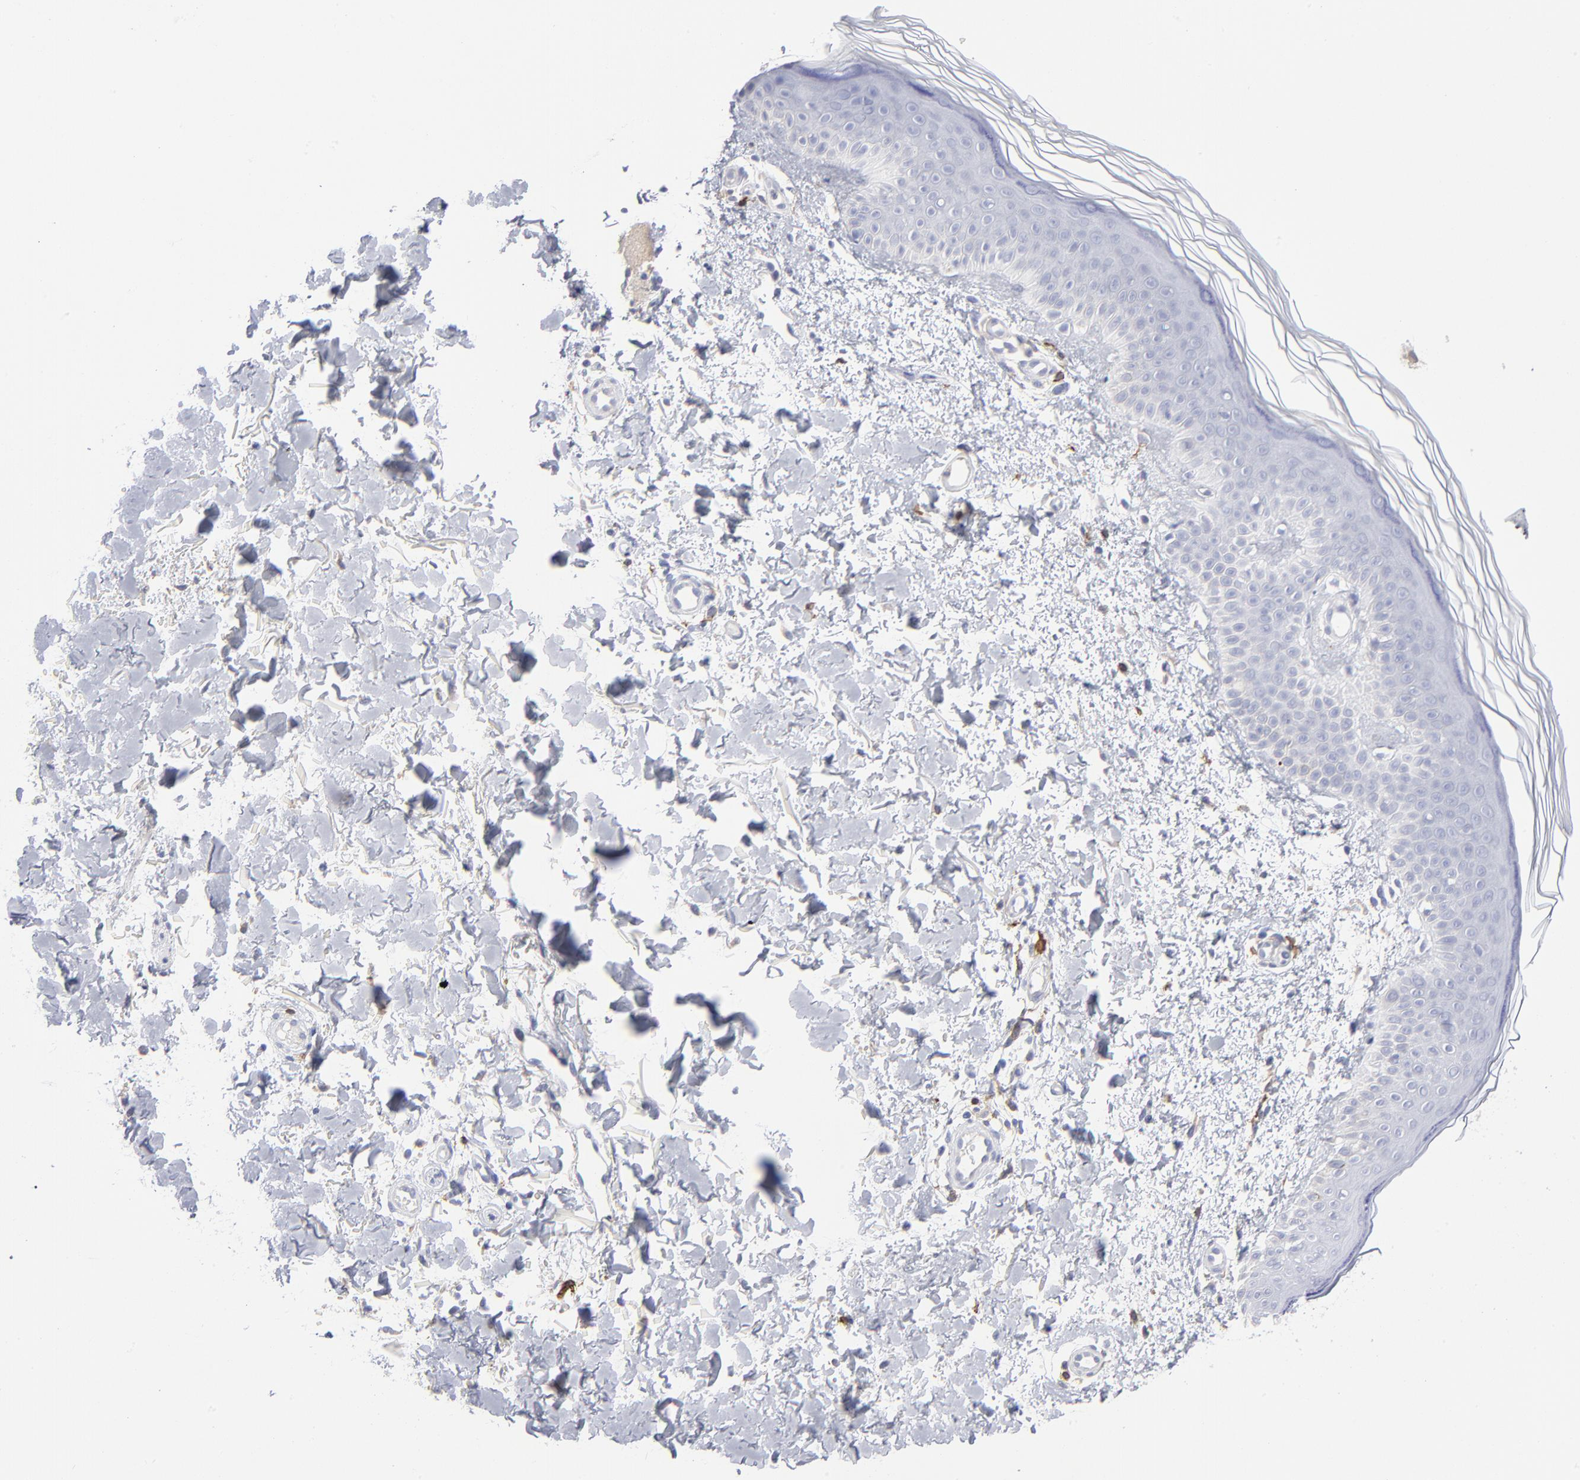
{"staining": {"intensity": "negative", "quantity": "none", "location": "none"}, "tissue": "melanoma", "cell_type": "Tumor cells", "image_type": "cancer", "snomed": [{"axis": "morphology", "description": "Normal tissue, NOS"}, {"axis": "morphology", "description": "Malignant melanoma, NOS"}, {"axis": "topography", "description": "Skin"}], "caption": "The photomicrograph displays no significant expression in tumor cells of malignant melanoma.", "gene": "LAT2", "patient": {"sex": "male", "age": 83}}